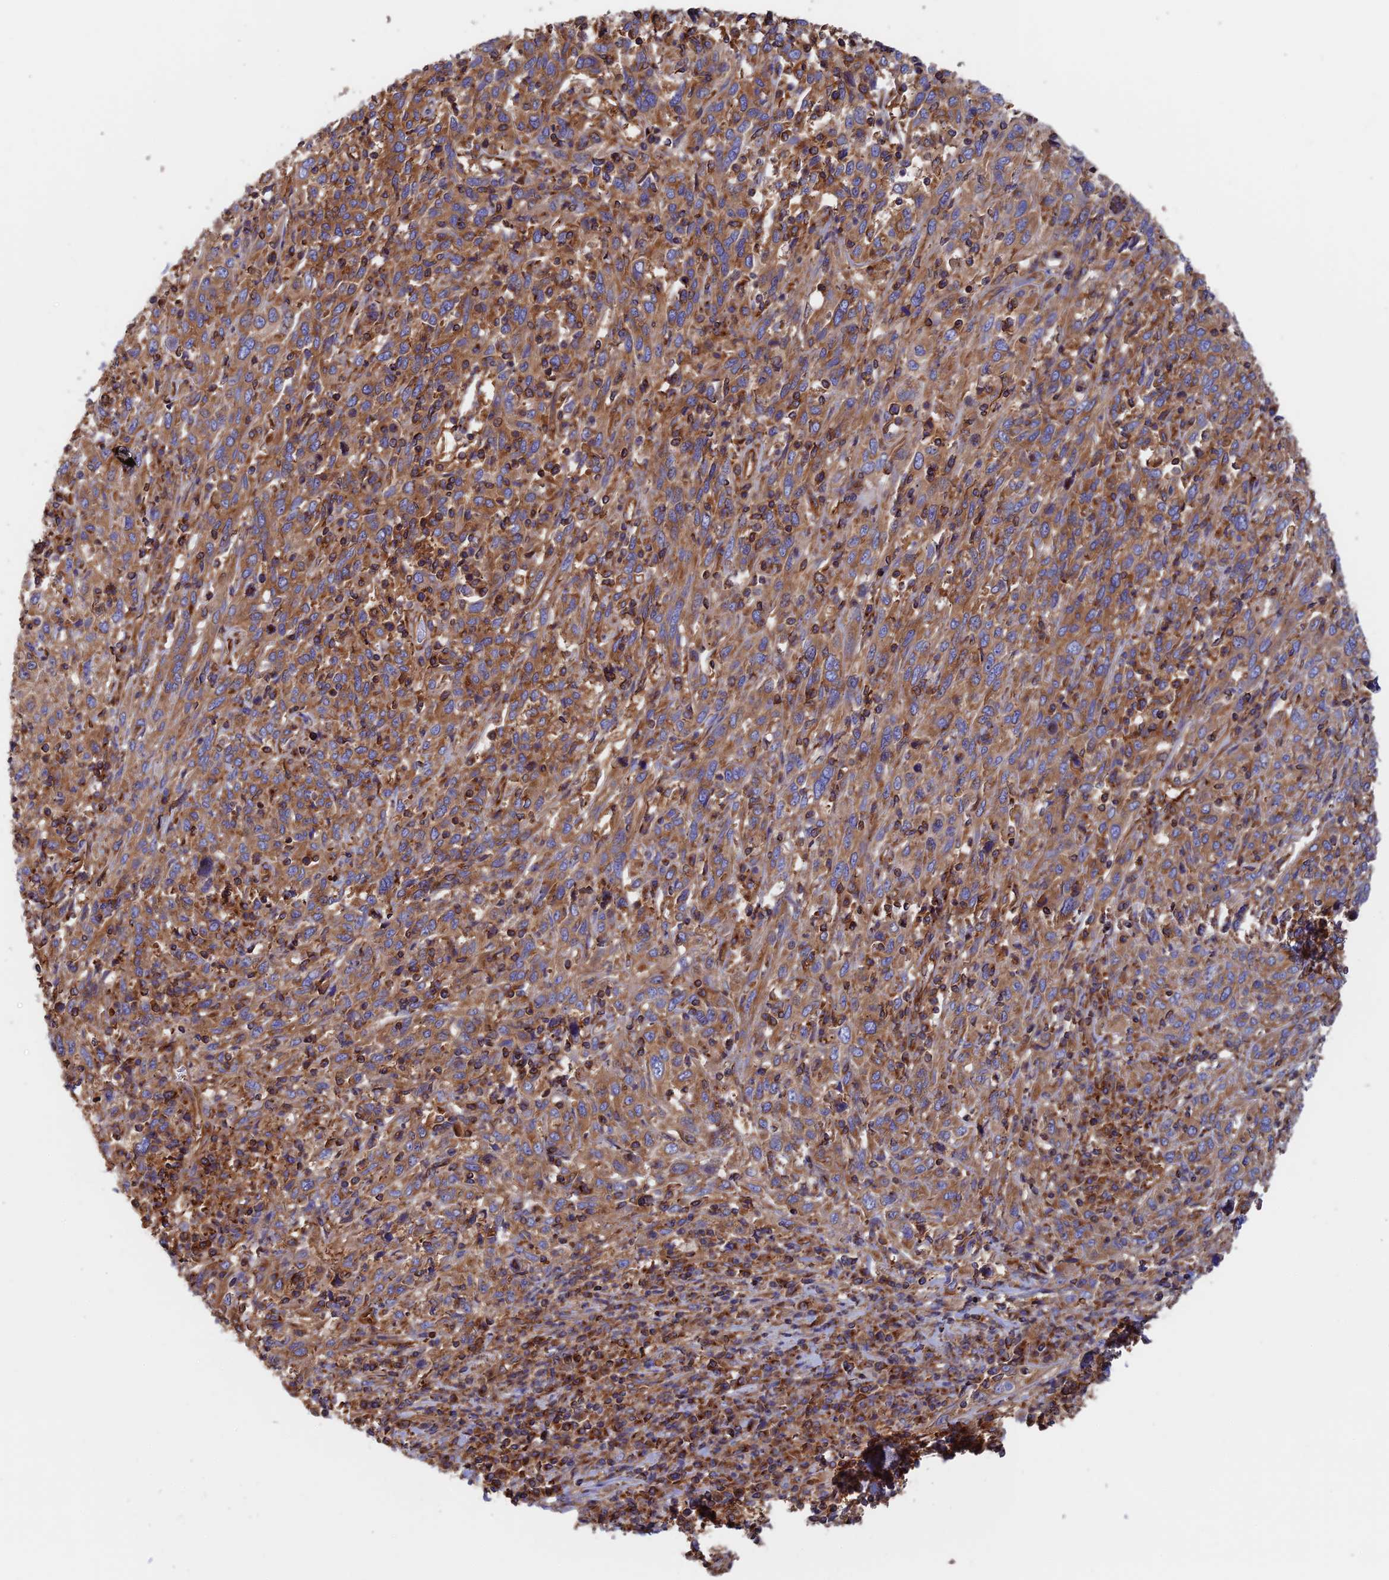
{"staining": {"intensity": "weak", "quantity": ">75%", "location": "cytoplasmic/membranous"}, "tissue": "cervical cancer", "cell_type": "Tumor cells", "image_type": "cancer", "snomed": [{"axis": "morphology", "description": "Squamous cell carcinoma, NOS"}, {"axis": "topography", "description": "Cervix"}], "caption": "Brown immunohistochemical staining in human squamous cell carcinoma (cervical) shows weak cytoplasmic/membranous positivity in about >75% of tumor cells. Using DAB (3,3'-diaminobenzidine) (brown) and hematoxylin (blue) stains, captured at high magnification using brightfield microscopy.", "gene": "DCTN2", "patient": {"sex": "female", "age": 46}}